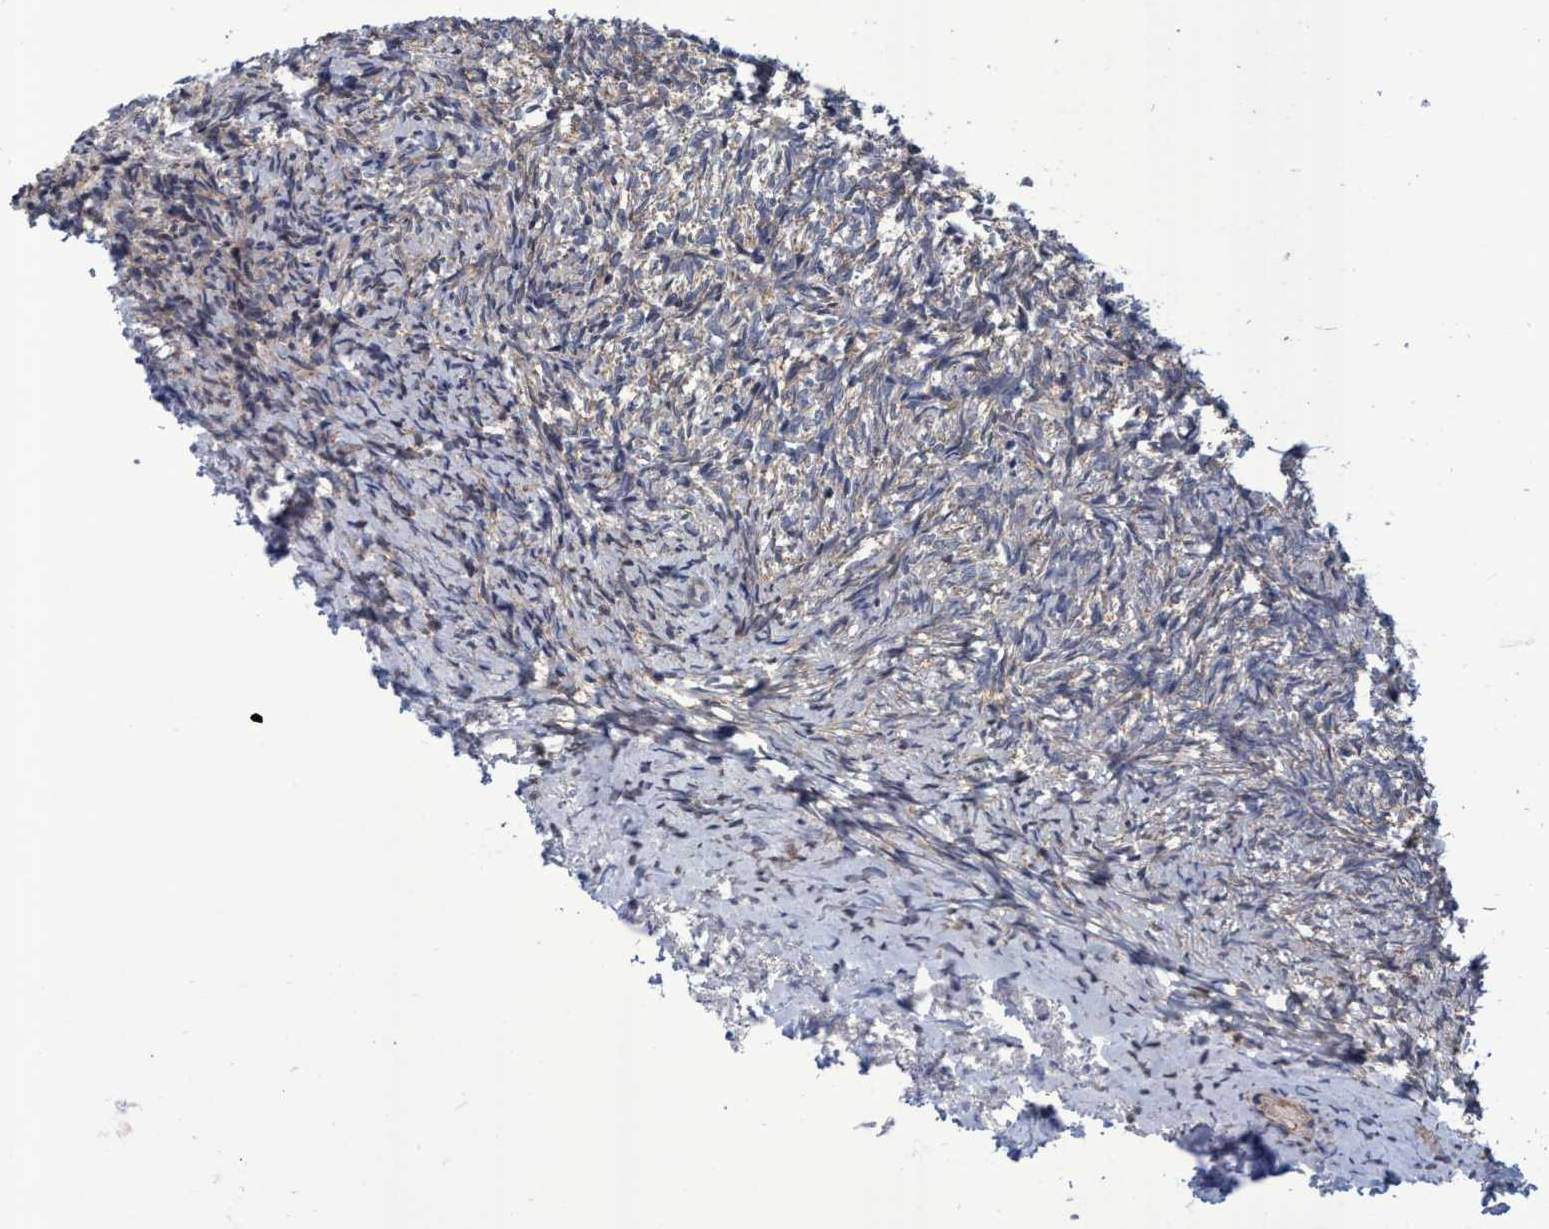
{"staining": {"intensity": "negative", "quantity": "none", "location": "none"}, "tissue": "ovary", "cell_type": "Ovarian stroma cells", "image_type": "normal", "snomed": [{"axis": "morphology", "description": "Normal tissue, NOS"}, {"axis": "topography", "description": "Ovary"}], "caption": "High power microscopy histopathology image of an immunohistochemistry (IHC) micrograph of benign ovary, revealing no significant positivity in ovarian stroma cells.", "gene": "NAT16", "patient": {"sex": "female", "age": 41}}